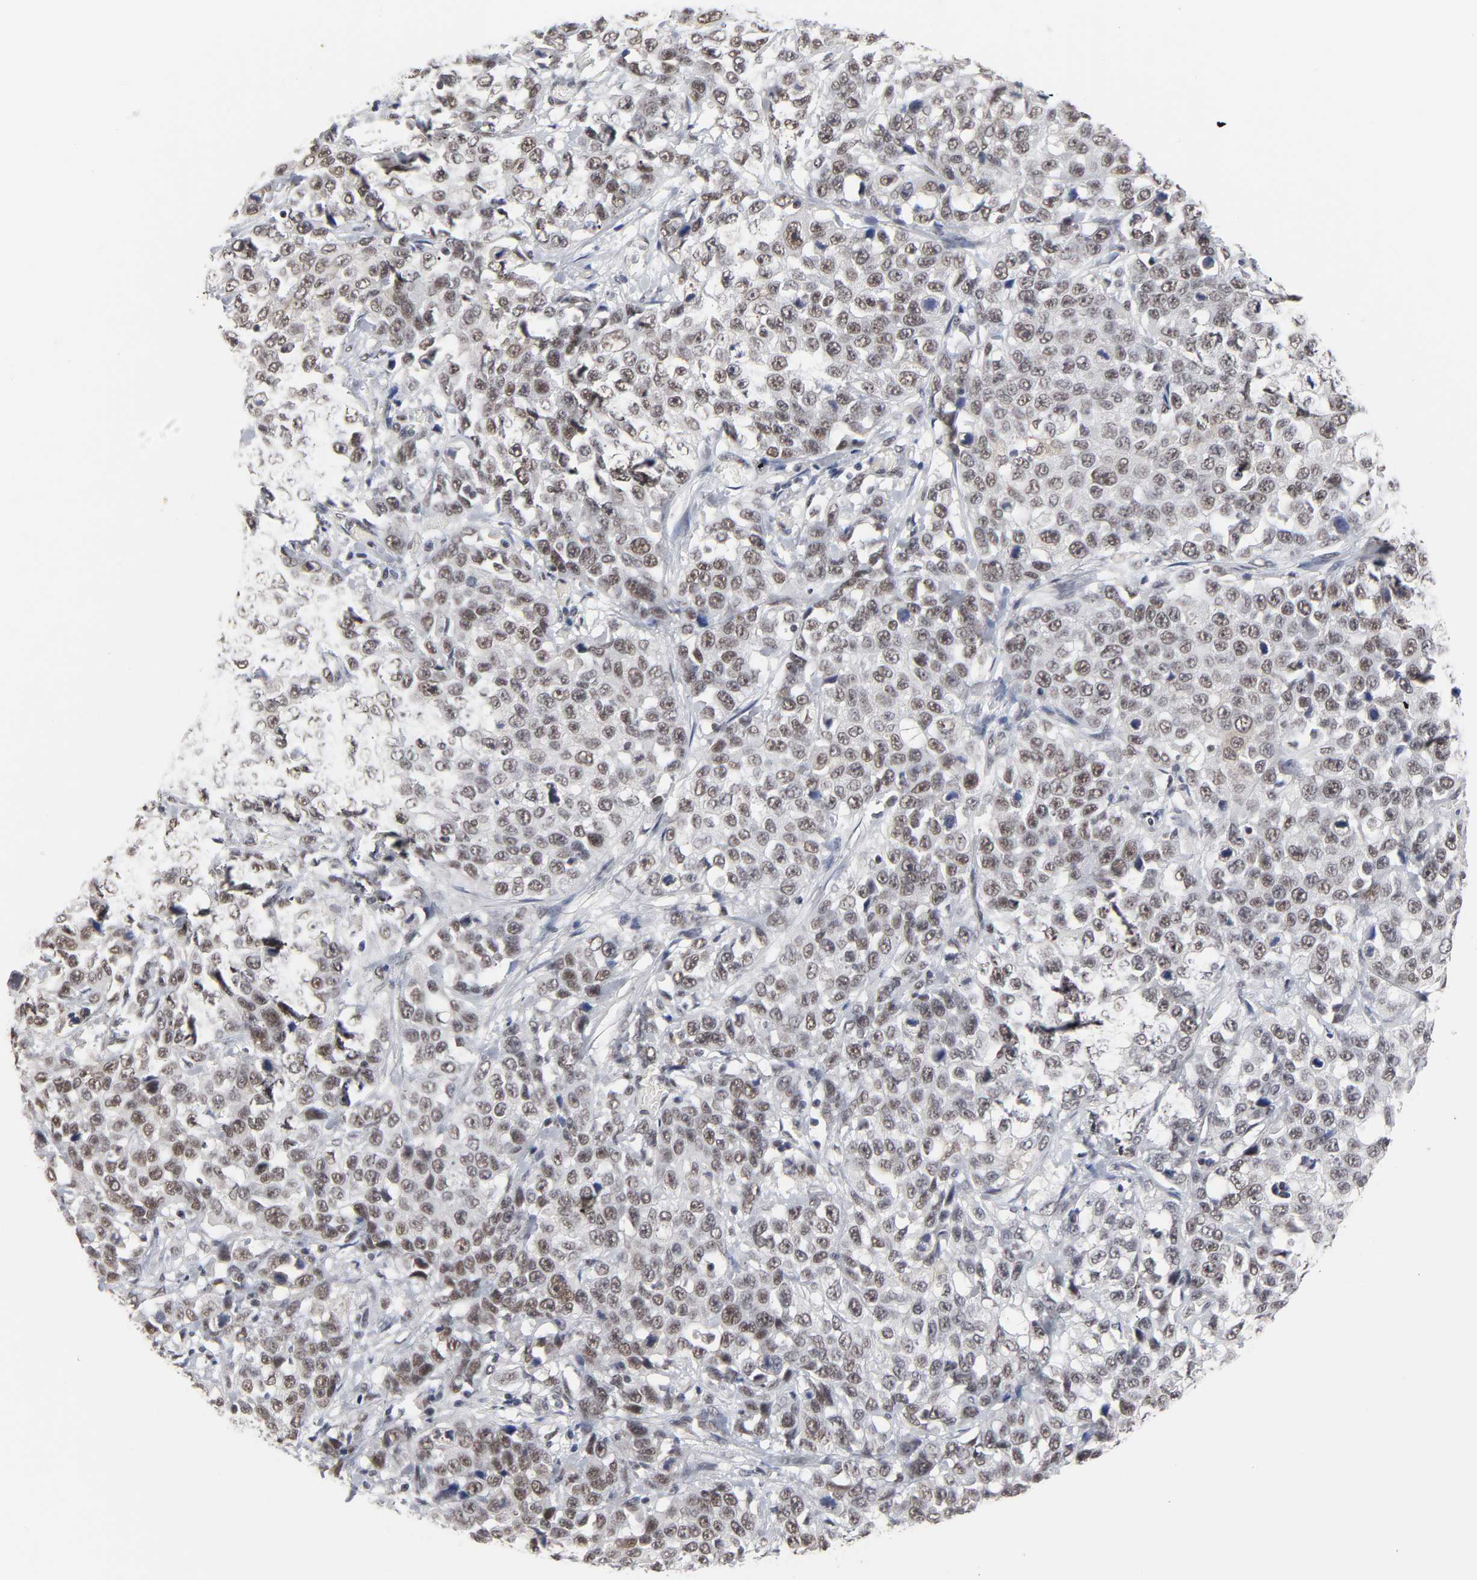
{"staining": {"intensity": "weak", "quantity": ">75%", "location": "nuclear"}, "tissue": "stomach cancer", "cell_type": "Tumor cells", "image_type": "cancer", "snomed": [{"axis": "morphology", "description": "Normal tissue, NOS"}, {"axis": "morphology", "description": "Adenocarcinoma, NOS"}, {"axis": "topography", "description": "Stomach"}], "caption": "IHC (DAB) staining of human adenocarcinoma (stomach) demonstrates weak nuclear protein staining in approximately >75% of tumor cells.", "gene": "TRIM33", "patient": {"sex": "male", "age": 48}}